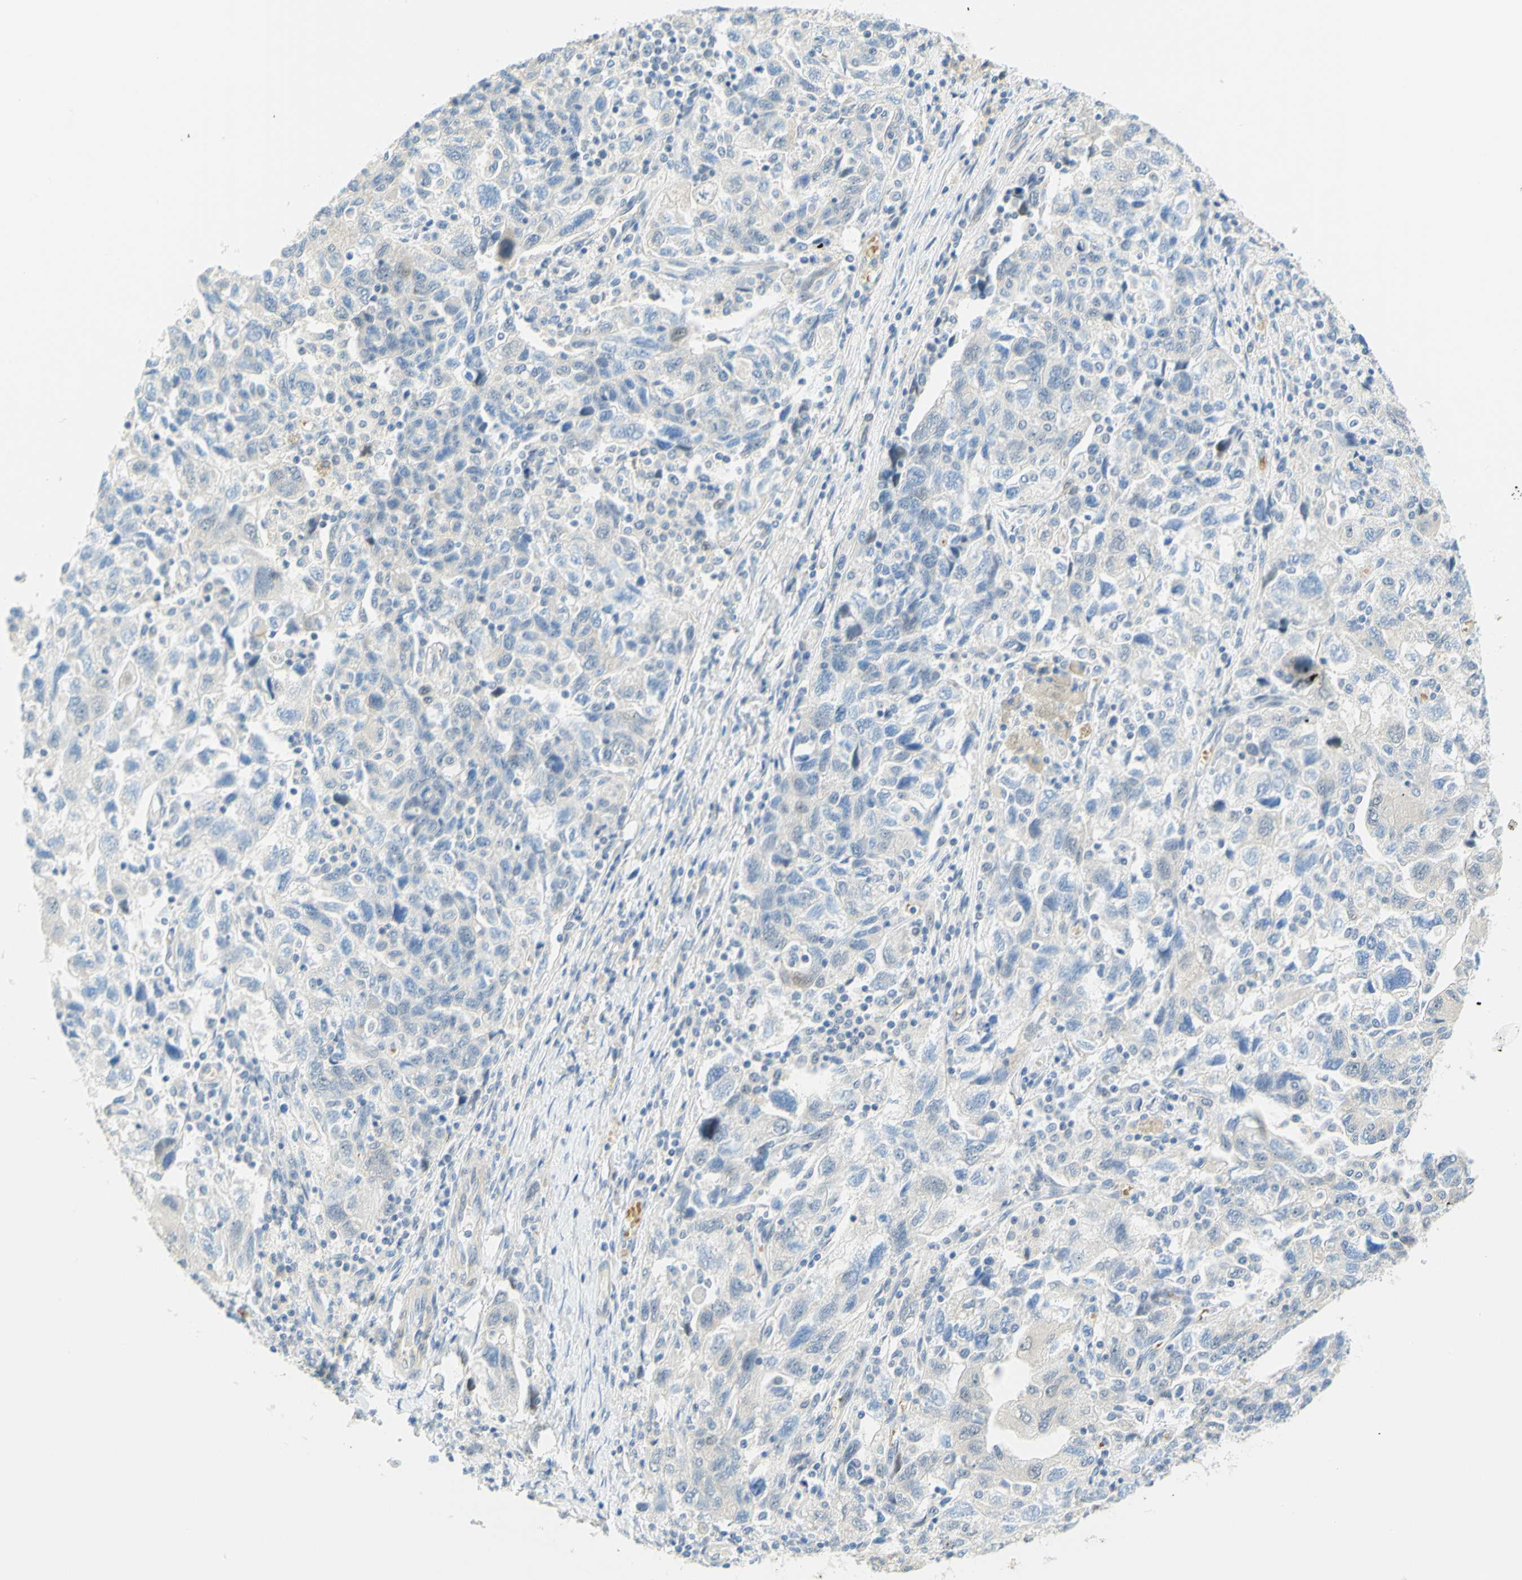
{"staining": {"intensity": "negative", "quantity": "none", "location": "none"}, "tissue": "ovarian cancer", "cell_type": "Tumor cells", "image_type": "cancer", "snomed": [{"axis": "morphology", "description": "Carcinoma, NOS"}, {"axis": "morphology", "description": "Cystadenocarcinoma, serous, NOS"}, {"axis": "topography", "description": "Ovary"}], "caption": "The photomicrograph exhibits no staining of tumor cells in serous cystadenocarcinoma (ovarian).", "gene": "ENTREP2", "patient": {"sex": "female", "age": 69}}